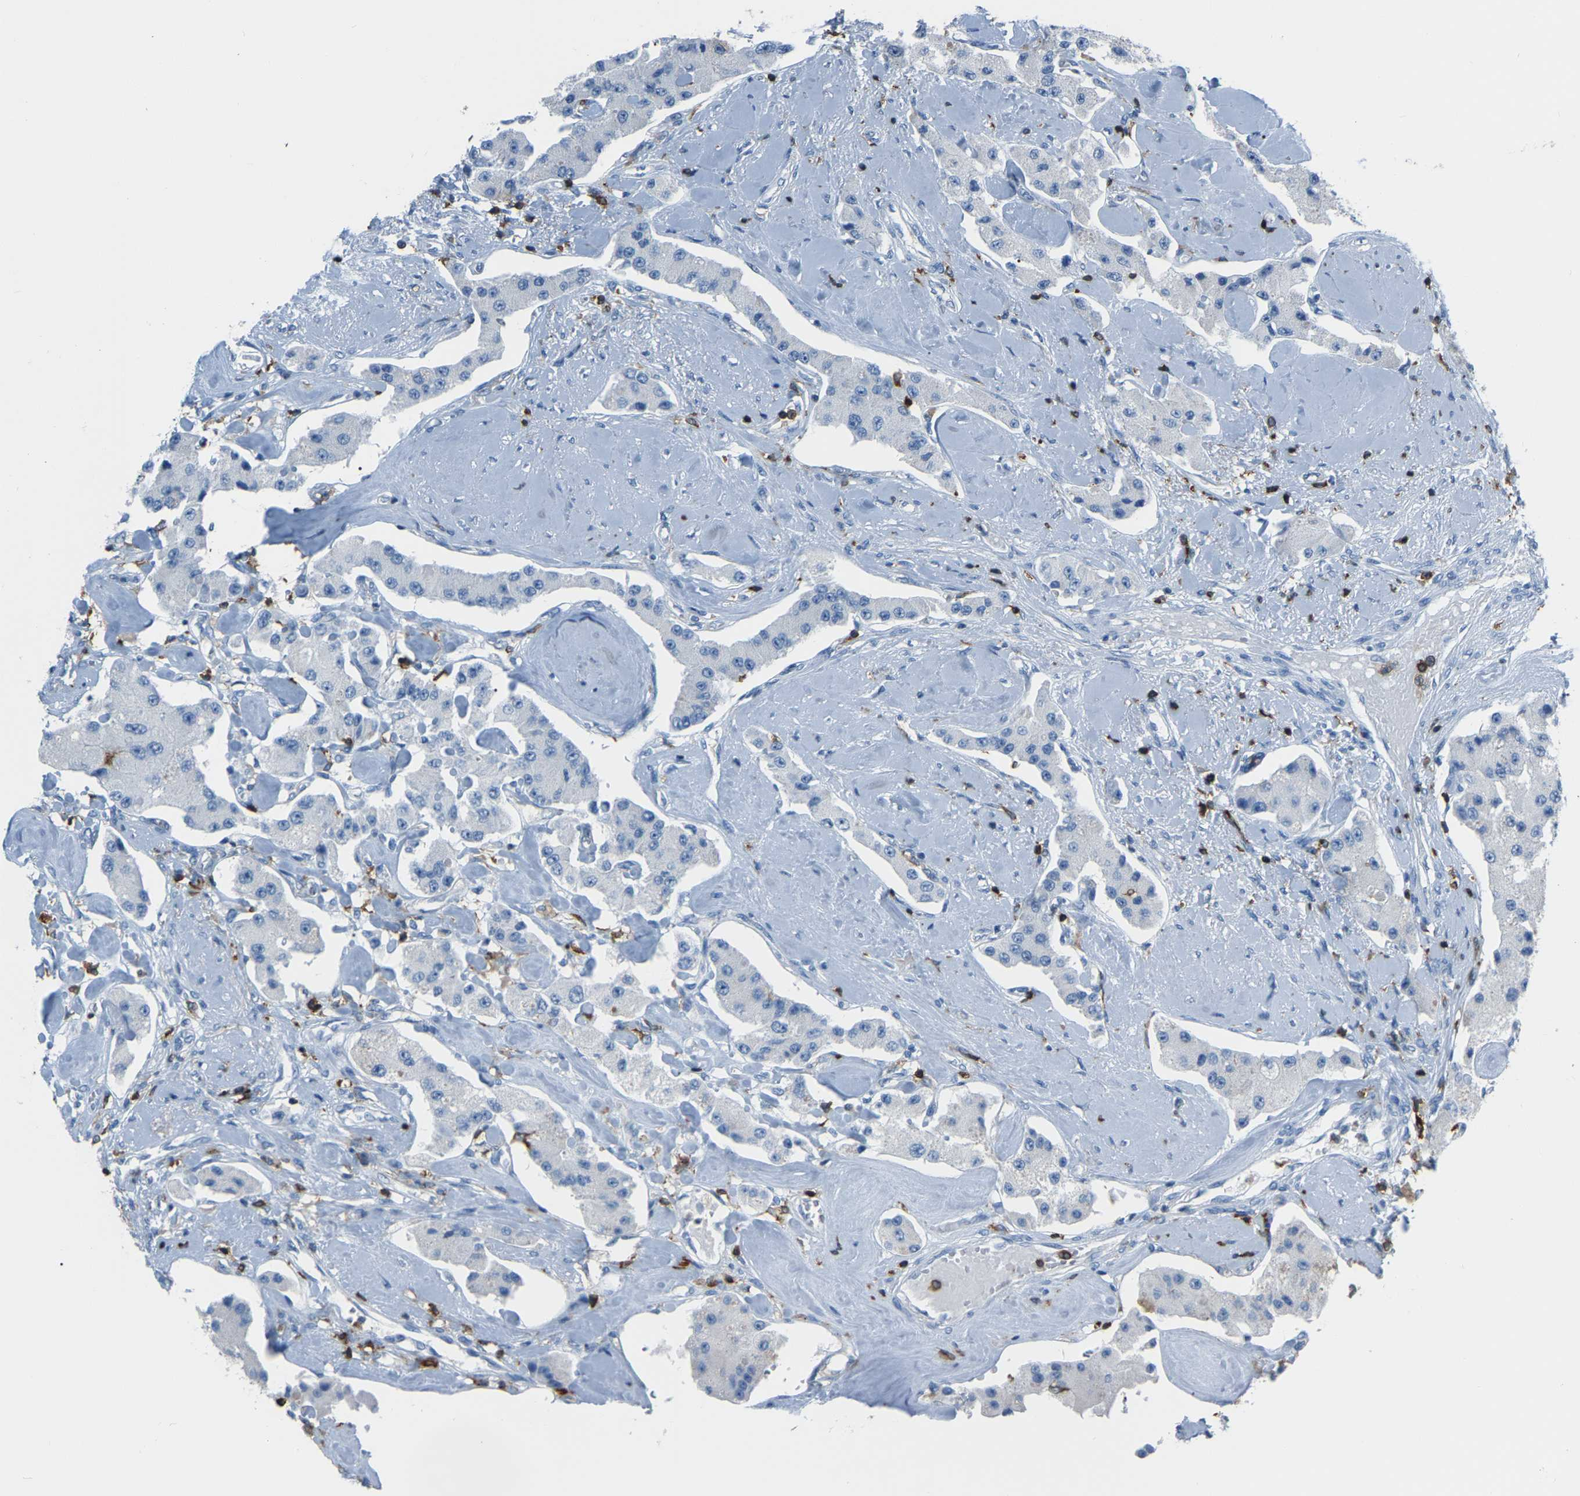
{"staining": {"intensity": "negative", "quantity": "none", "location": "none"}, "tissue": "carcinoid", "cell_type": "Tumor cells", "image_type": "cancer", "snomed": [{"axis": "morphology", "description": "Carcinoid, malignant, NOS"}, {"axis": "topography", "description": "Pancreas"}], "caption": "A high-resolution photomicrograph shows immunohistochemistry (IHC) staining of carcinoid (malignant), which reveals no significant staining in tumor cells. The staining is performed using DAB brown chromogen with nuclei counter-stained in using hematoxylin.", "gene": "ARHGAP45", "patient": {"sex": "male", "age": 41}}